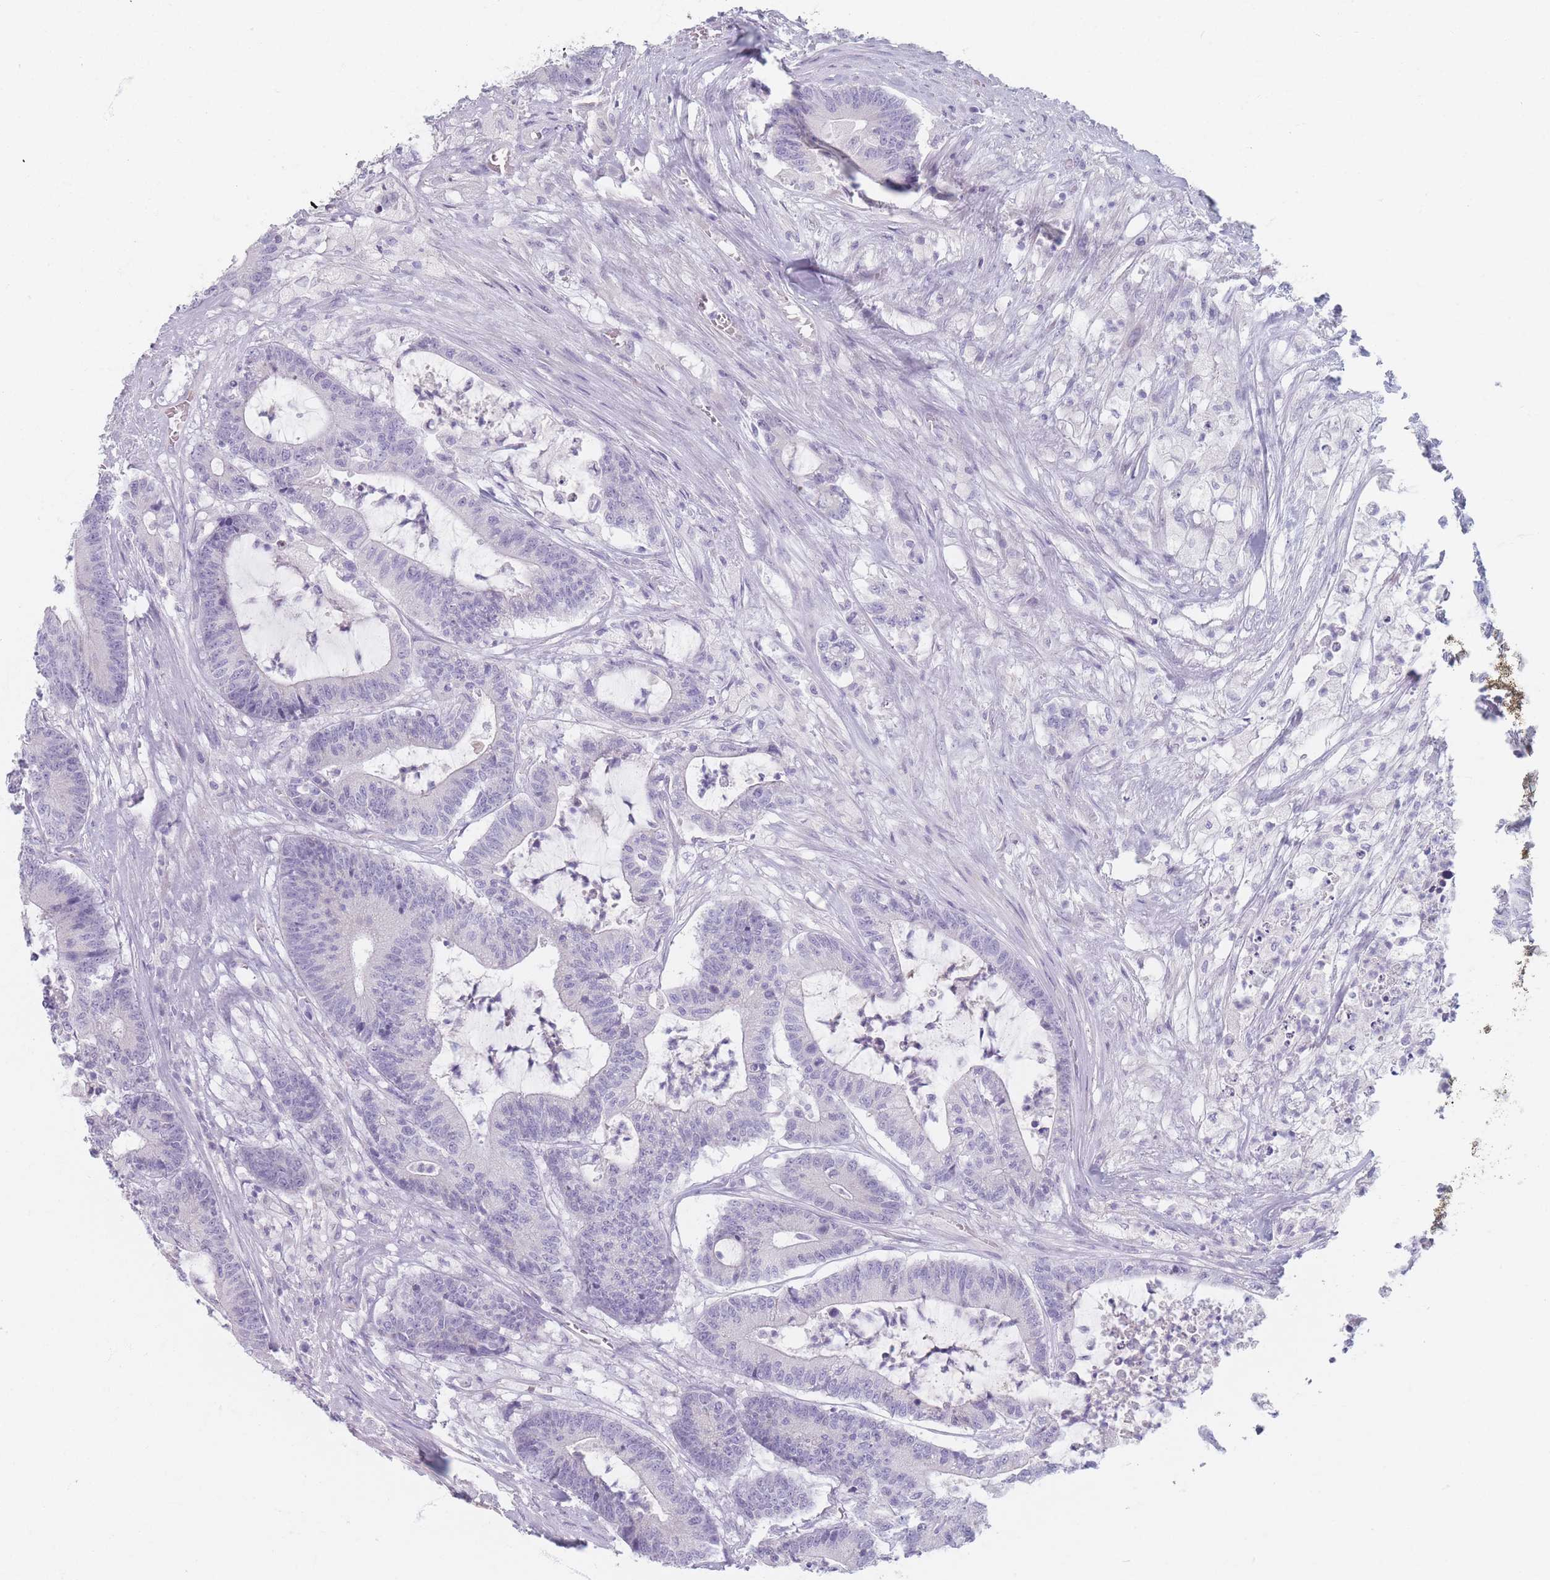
{"staining": {"intensity": "negative", "quantity": "none", "location": "none"}, "tissue": "colorectal cancer", "cell_type": "Tumor cells", "image_type": "cancer", "snomed": [{"axis": "morphology", "description": "Adenocarcinoma, NOS"}, {"axis": "topography", "description": "Colon"}], "caption": "Tumor cells show no significant protein positivity in colorectal adenocarcinoma.", "gene": "PIGM", "patient": {"sex": "female", "age": 84}}